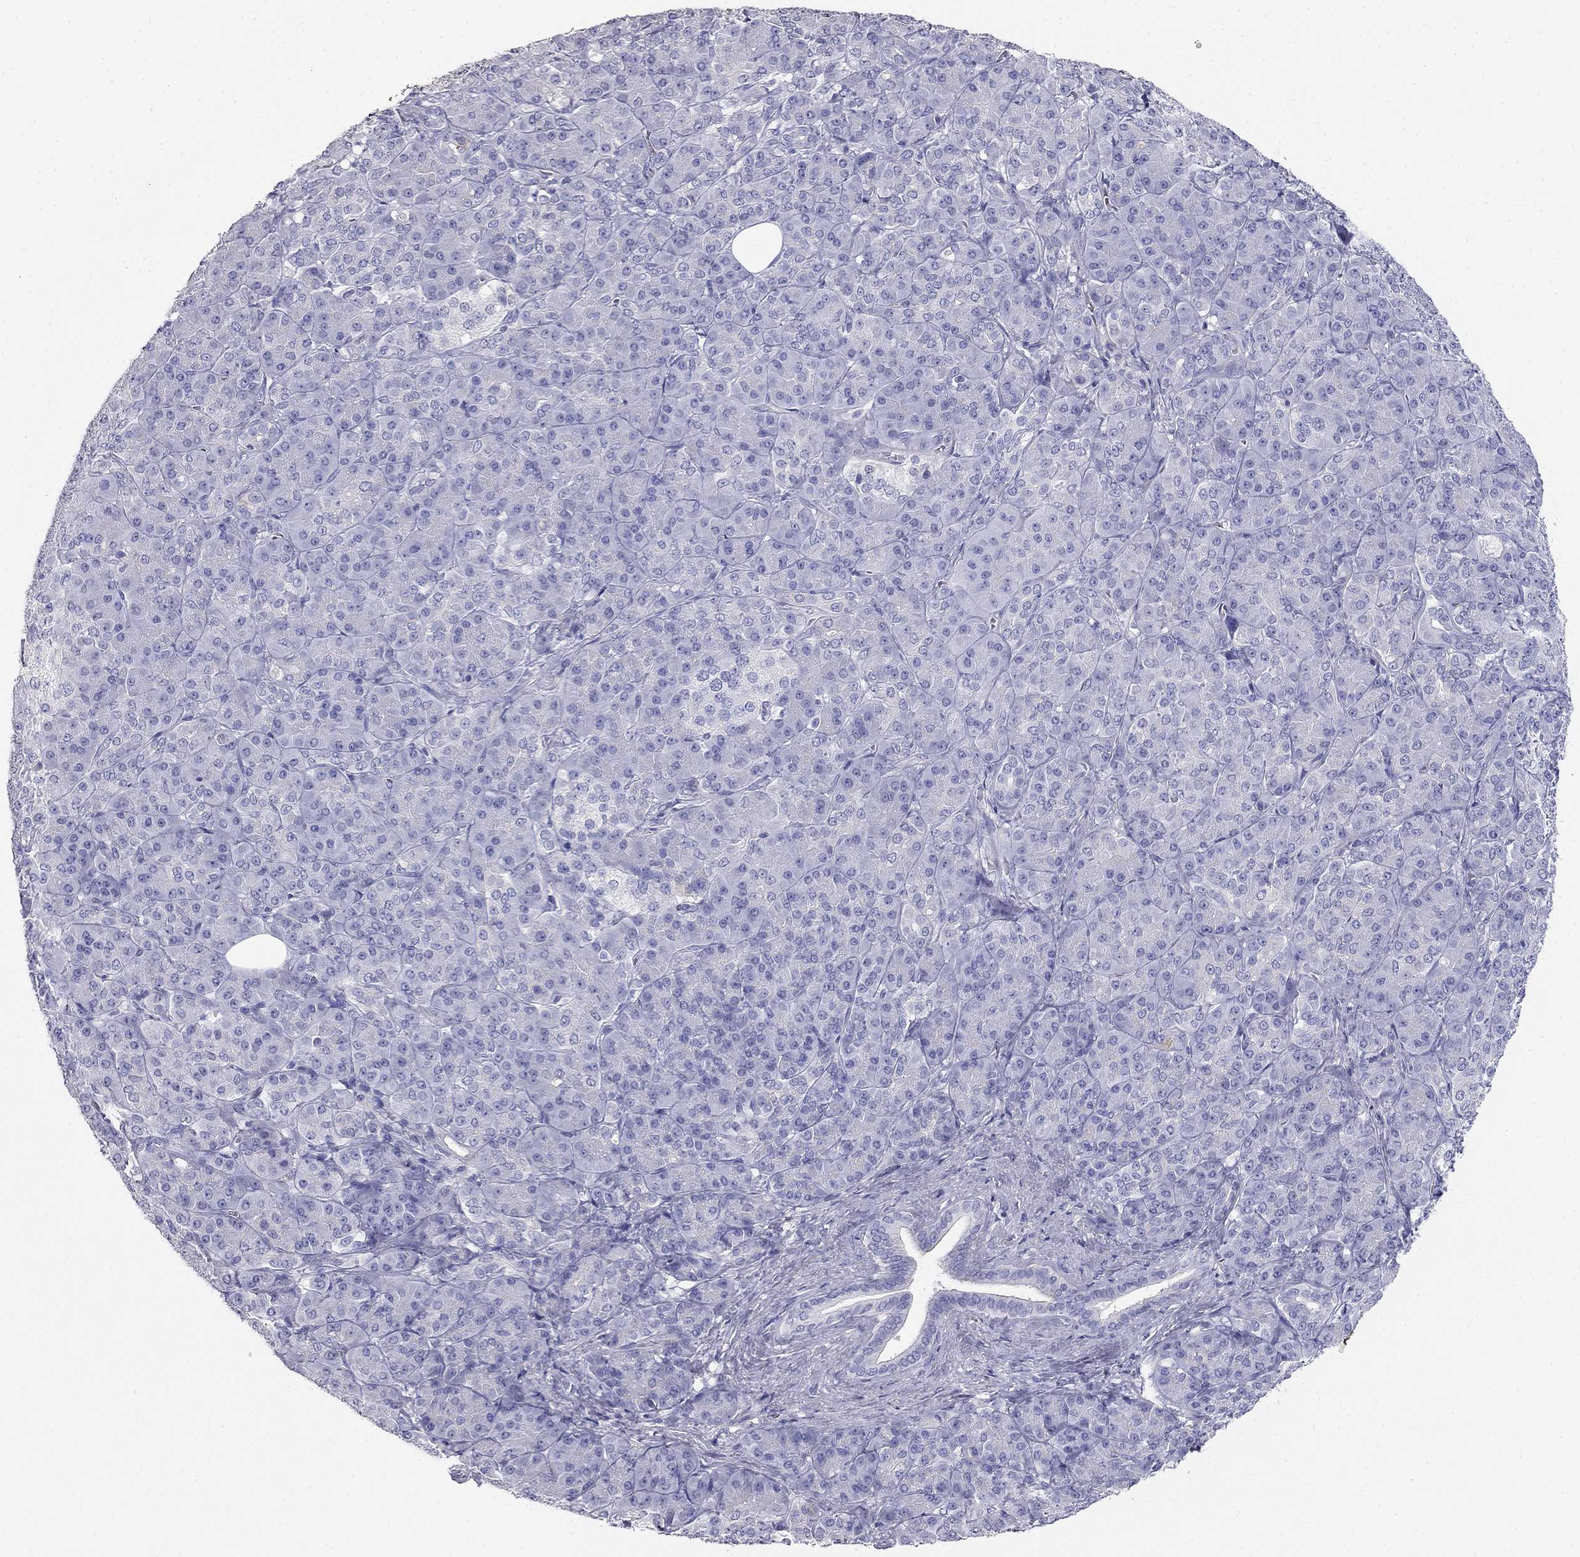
{"staining": {"intensity": "negative", "quantity": "none", "location": "none"}, "tissue": "pancreatic cancer", "cell_type": "Tumor cells", "image_type": "cancer", "snomed": [{"axis": "morphology", "description": "Normal tissue, NOS"}, {"axis": "morphology", "description": "Inflammation, NOS"}, {"axis": "morphology", "description": "Adenocarcinoma, NOS"}, {"axis": "topography", "description": "Pancreas"}], "caption": "Pancreatic cancer (adenocarcinoma) stained for a protein using IHC reveals no expression tumor cells.", "gene": "LY6H", "patient": {"sex": "male", "age": 57}}